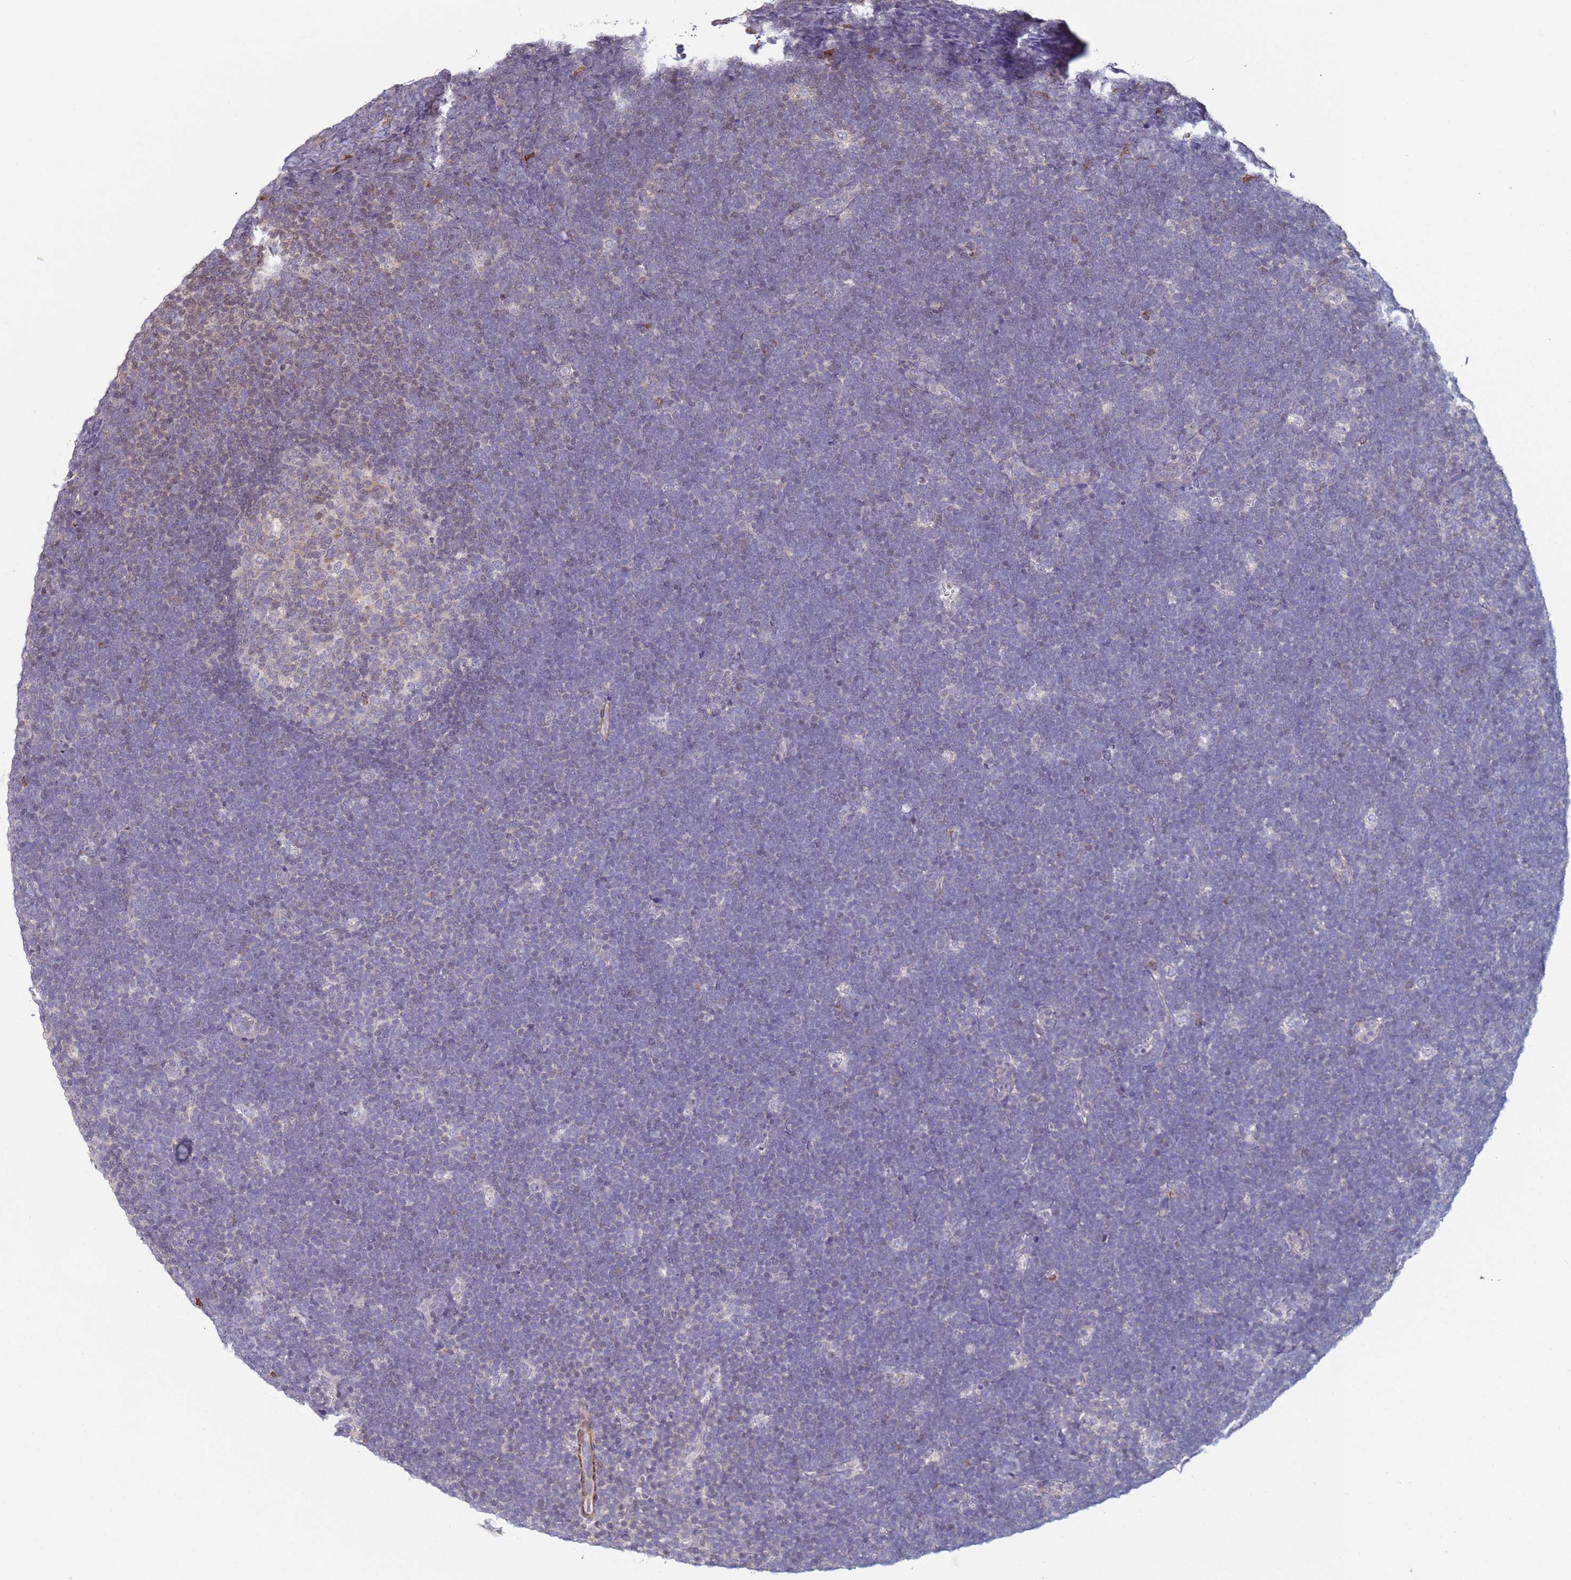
{"staining": {"intensity": "negative", "quantity": "none", "location": "none"}, "tissue": "lymphoma", "cell_type": "Tumor cells", "image_type": "cancer", "snomed": [{"axis": "morphology", "description": "Malignant lymphoma, non-Hodgkin's type, High grade"}, {"axis": "topography", "description": "Lymph node"}], "caption": "An immunohistochemistry image of lymphoma is shown. There is no staining in tumor cells of lymphoma.", "gene": "SNAPC4", "patient": {"sex": "male", "age": 13}}